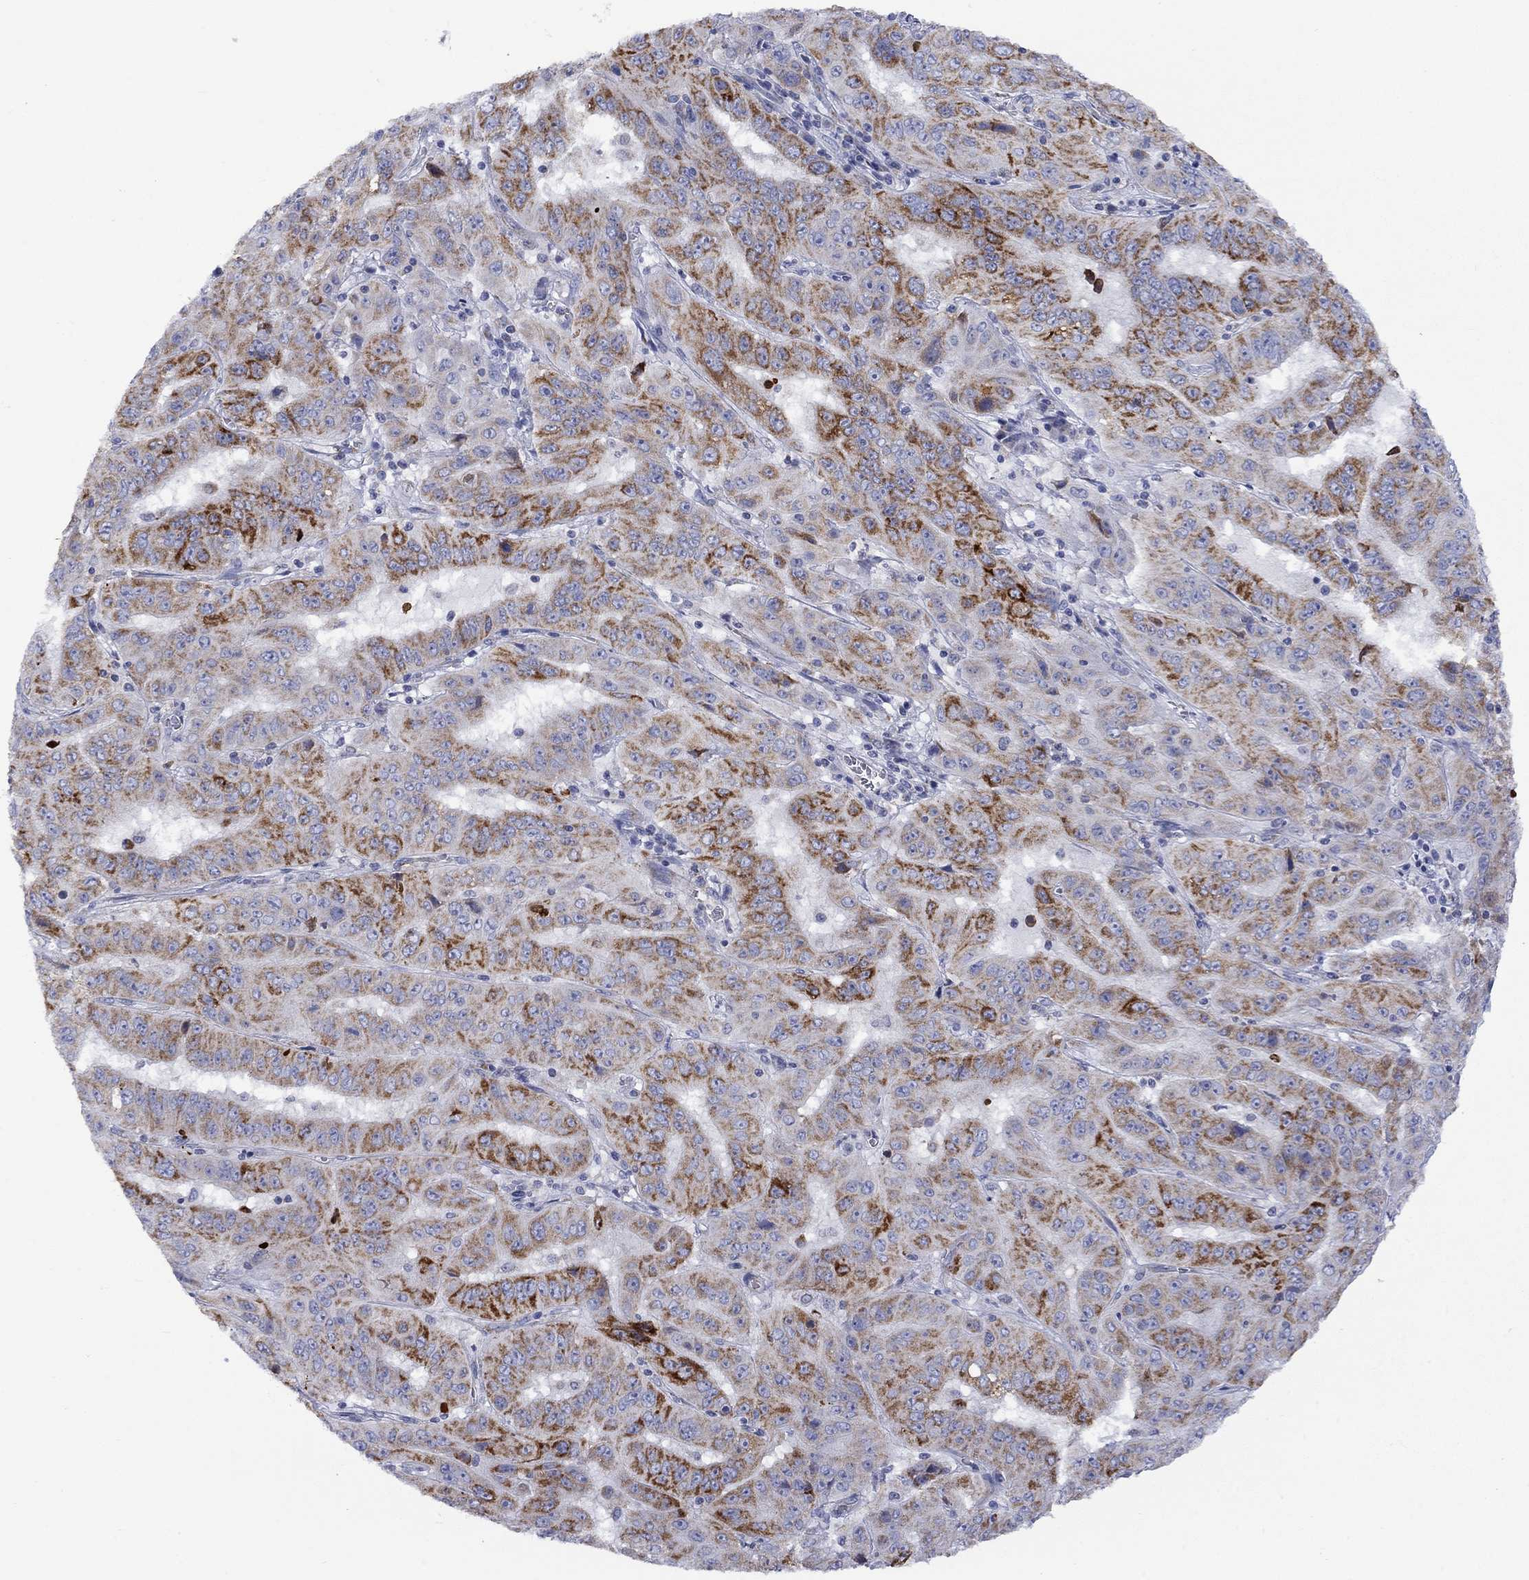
{"staining": {"intensity": "strong", "quantity": "25%-75%", "location": "cytoplasmic/membranous"}, "tissue": "pancreatic cancer", "cell_type": "Tumor cells", "image_type": "cancer", "snomed": [{"axis": "morphology", "description": "Adenocarcinoma, NOS"}, {"axis": "topography", "description": "Pancreas"}], "caption": "Immunohistochemistry image of neoplastic tissue: human adenocarcinoma (pancreatic) stained using immunohistochemistry reveals high levels of strong protein expression localized specifically in the cytoplasmic/membranous of tumor cells, appearing as a cytoplasmic/membranous brown color.", "gene": "CISD1", "patient": {"sex": "male", "age": 63}}